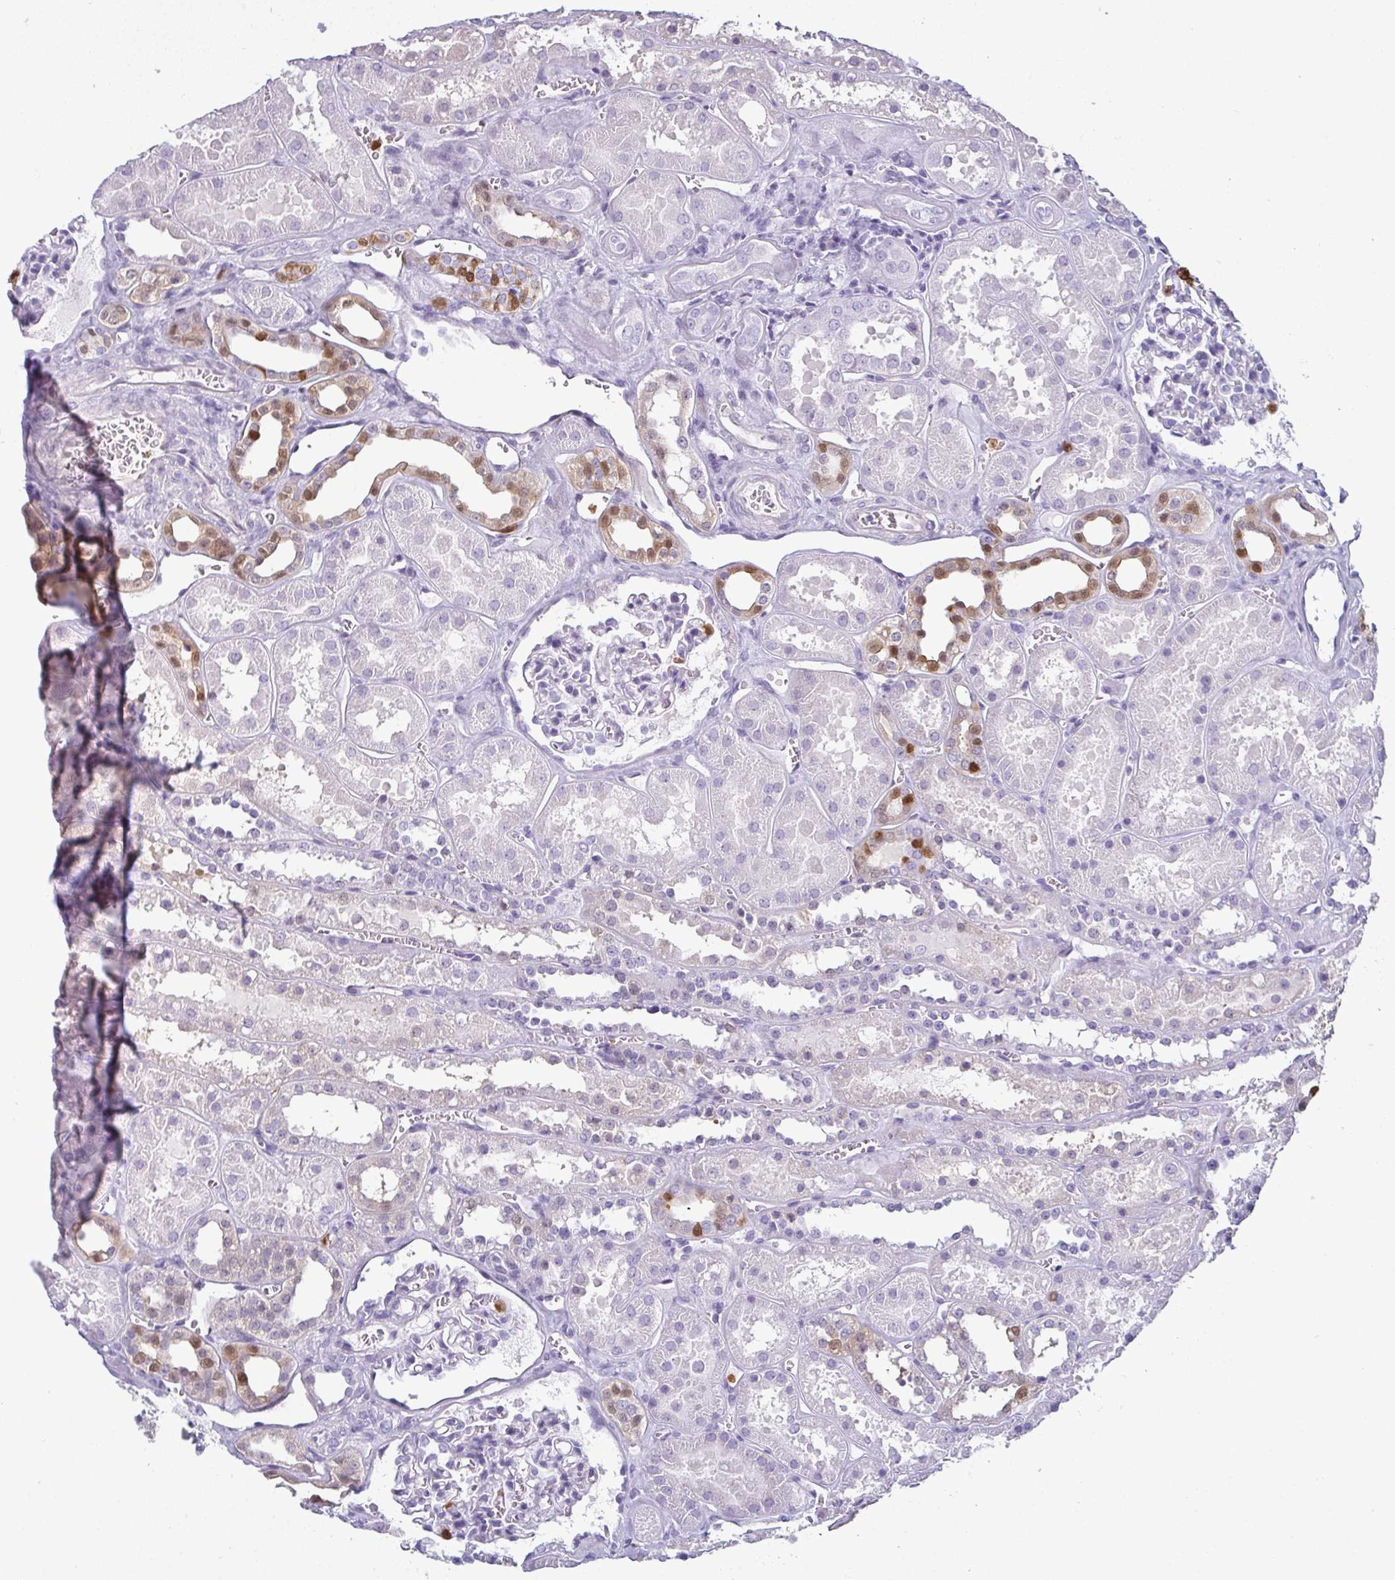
{"staining": {"intensity": "negative", "quantity": "none", "location": "none"}, "tissue": "kidney", "cell_type": "Cells in glomeruli", "image_type": "normal", "snomed": [{"axis": "morphology", "description": "Normal tissue, NOS"}, {"axis": "topography", "description": "Kidney"}], "caption": "Immunohistochemical staining of benign human kidney exhibits no significant staining in cells in glomeruli.", "gene": "CDA", "patient": {"sex": "female", "age": 41}}